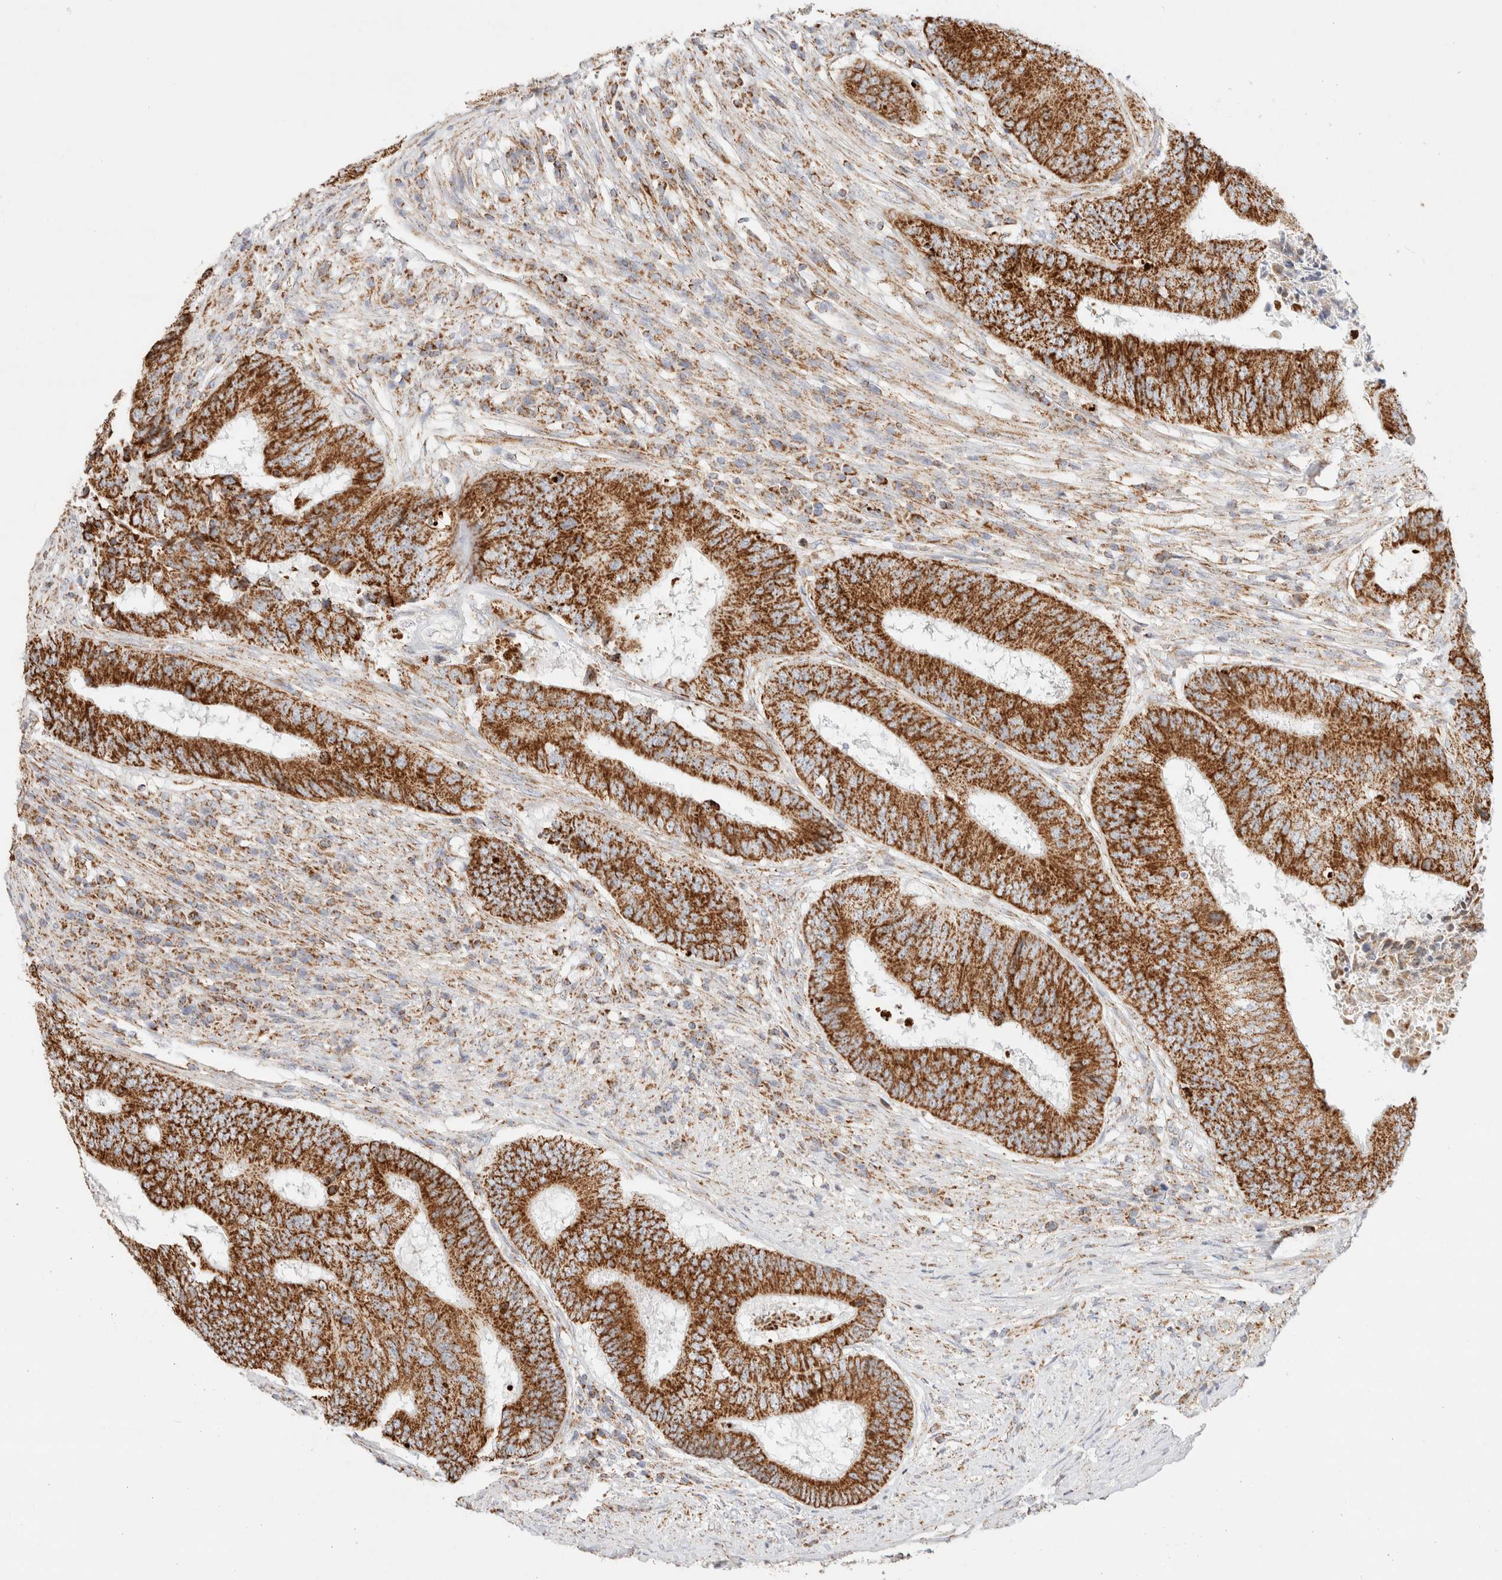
{"staining": {"intensity": "strong", "quantity": ">75%", "location": "cytoplasmic/membranous"}, "tissue": "colorectal cancer", "cell_type": "Tumor cells", "image_type": "cancer", "snomed": [{"axis": "morphology", "description": "Adenocarcinoma, NOS"}, {"axis": "topography", "description": "Rectum"}], "caption": "Immunohistochemical staining of human colorectal cancer (adenocarcinoma) demonstrates high levels of strong cytoplasmic/membranous protein positivity in approximately >75% of tumor cells. The staining is performed using DAB brown chromogen to label protein expression. The nuclei are counter-stained blue using hematoxylin.", "gene": "PHB2", "patient": {"sex": "male", "age": 72}}